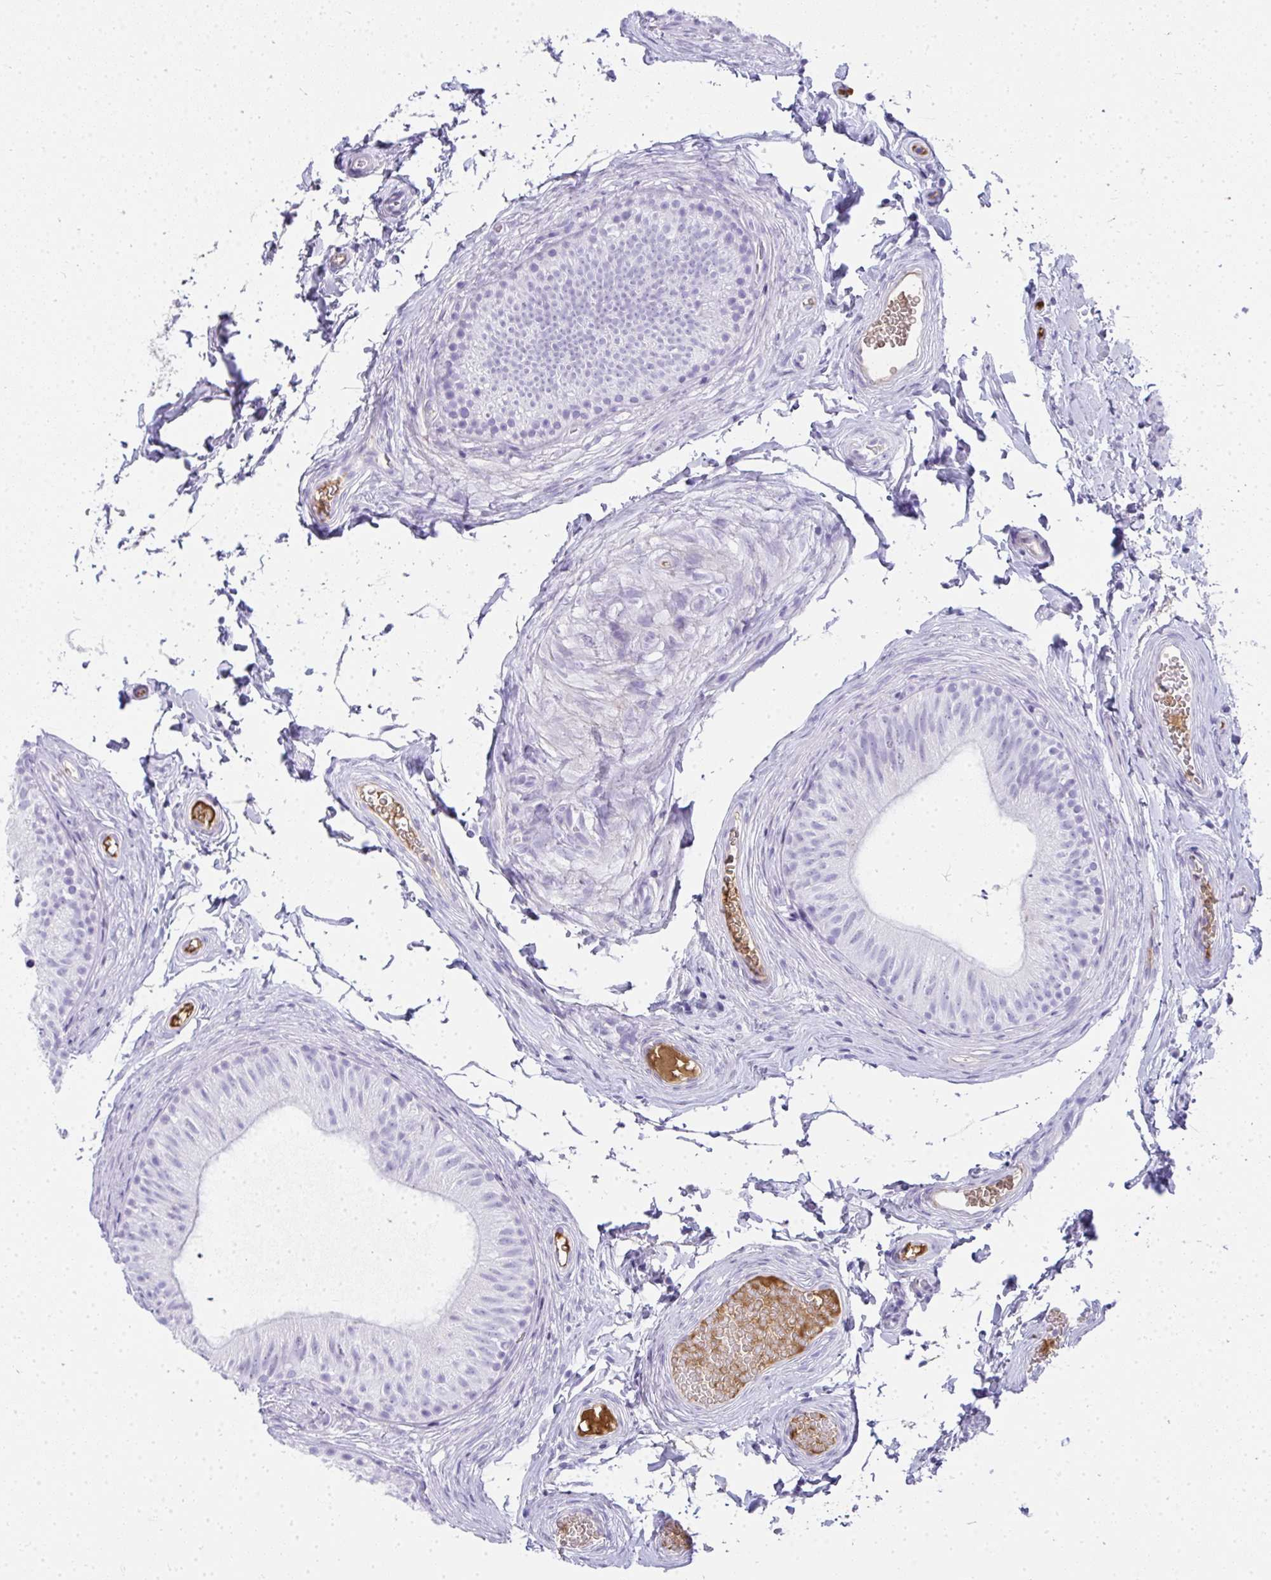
{"staining": {"intensity": "negative", "quantity": "none", "location": "none"}, "tissue": "epididymis", "cell_type": "Glandular cells", "image_type": "normal", "snomed": [{"axis": "morphology", "description": "Normal tissue, NOS"}, {"axis": "topography", "description": "Epididymis, spermatic cord, NOS"}, {"axis": "topography", "description": "Epididymis"}, {"axis": "topography", "description": "Peripheral nerve tissue"}], "caption": "A high-resolution histopathology image shows IHC staining of unremarkable epididymis, which shows no significant positivity in glandular cells.", "gene": "ZSWIM3", "patient": {"sex": "male", "age": 29}}